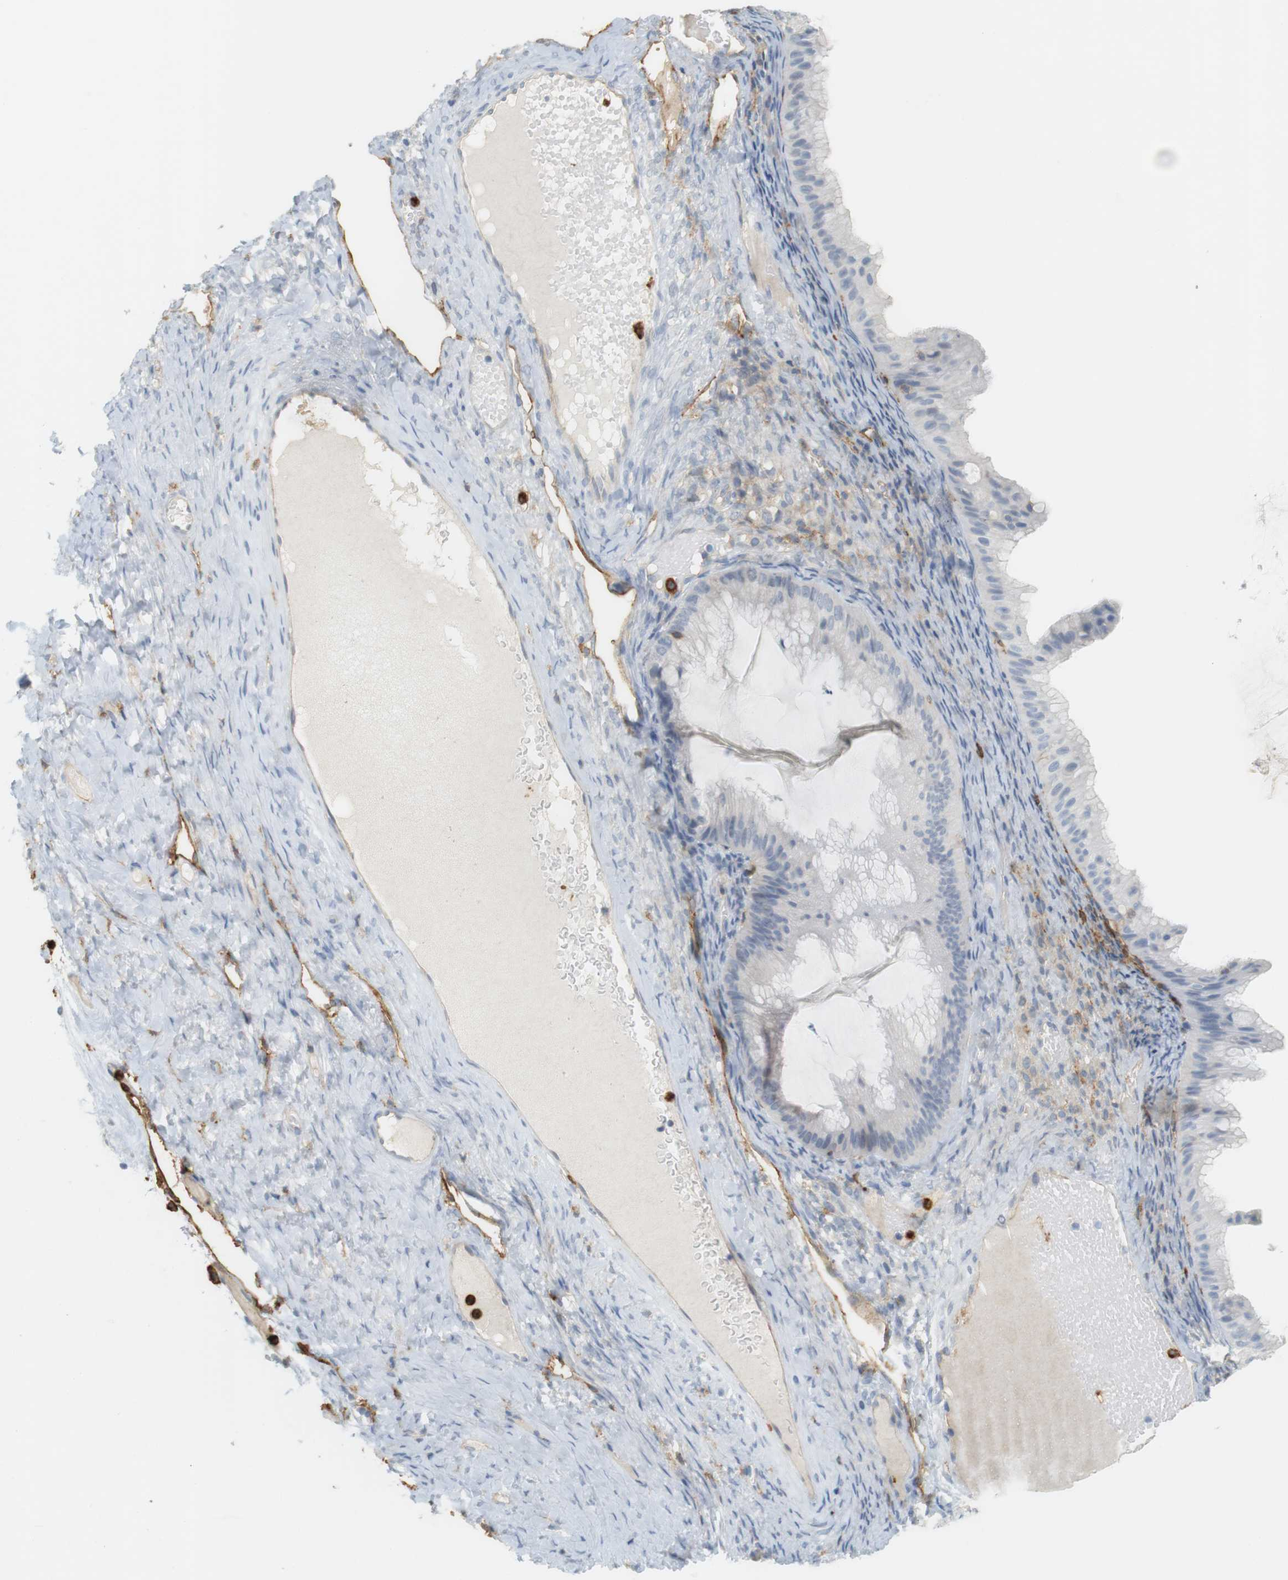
{"staining": {"intensity": "negative", "quantity": "none", "location": "none"}, "tissue": "ovarian cancer", "cell_type": "Tumor cells", "image_type": "cancer", "snomed": [{"axis": "morphology", "description": "Cystadenocarcinoma, mucinous, NOS"}, {"axis": "topography", "description": "Ovary"}], "caption": "This is an immunohistochemistry (IHC) histopathology image of mucinous cystadenocarcinoma (ovarian). There is no expression in tumor cells.", "gene": "SIRPA", "patient": {"sex": "female", "age": 61}}